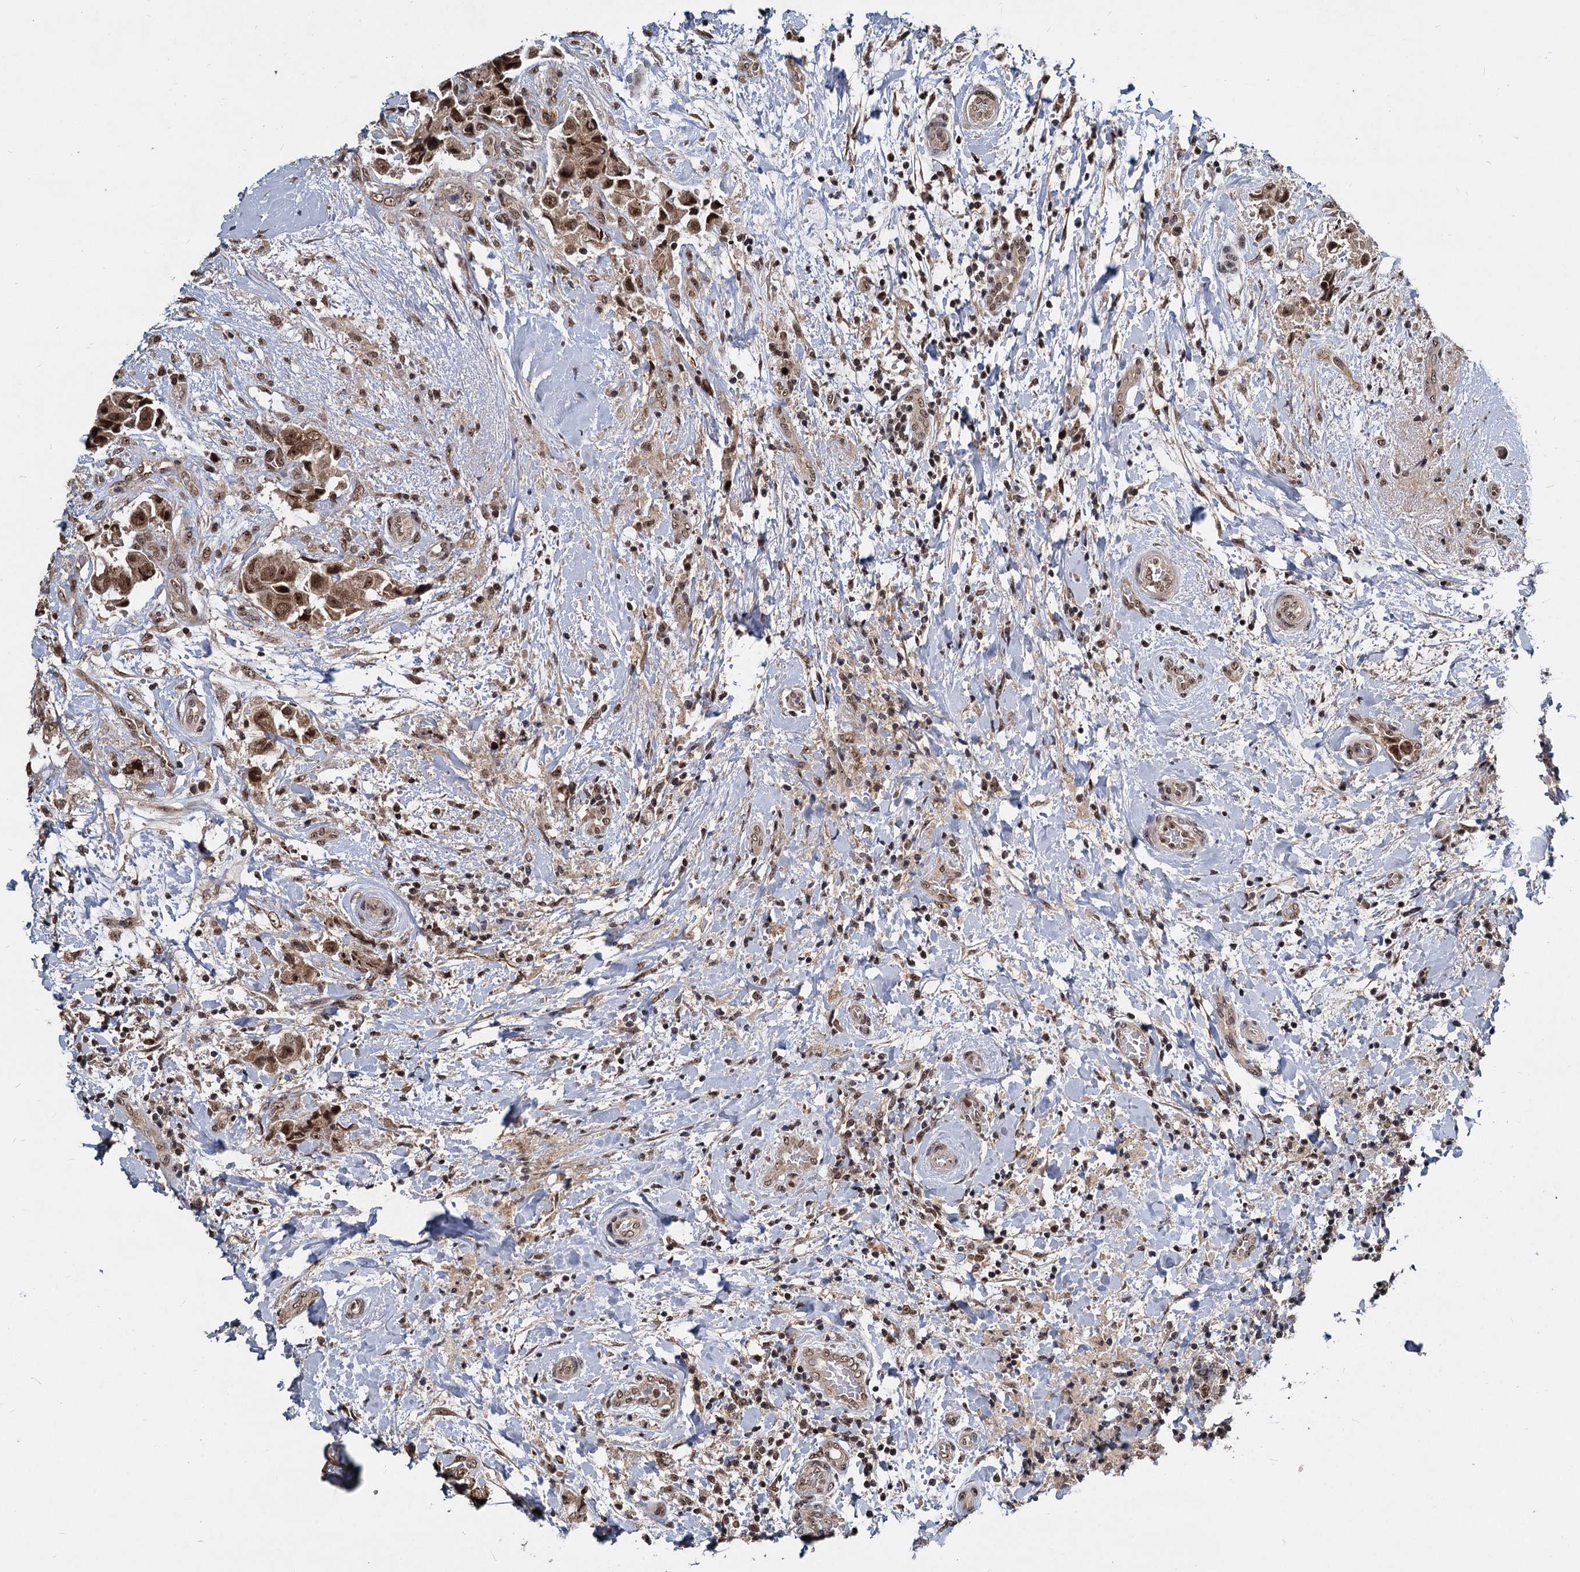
{"staining": {"intensity": "moderate", "quantity": ">75%", "location": "cytoplasmic/membranous,nuclear"}, "tissue": "breast cancer", "cell_type": "Tumor cells", "image_type": "cancer", "snomed": [{"axis": "morphology", "description": "Normal tissue, NOS"}, {"axis": "morphology", "description": "Duct carcinoma"}, {"axis": "topography", "description": "Breast"}], "caption": "Human breast intraductal carcinoma stained with a brown dye reveals moderate cytoplasmic/membranous and nuclear positive positivity in about >75% of tumor cells.", "gene": "FAM216B", "patient": {"sex": "female", "age": 62}}